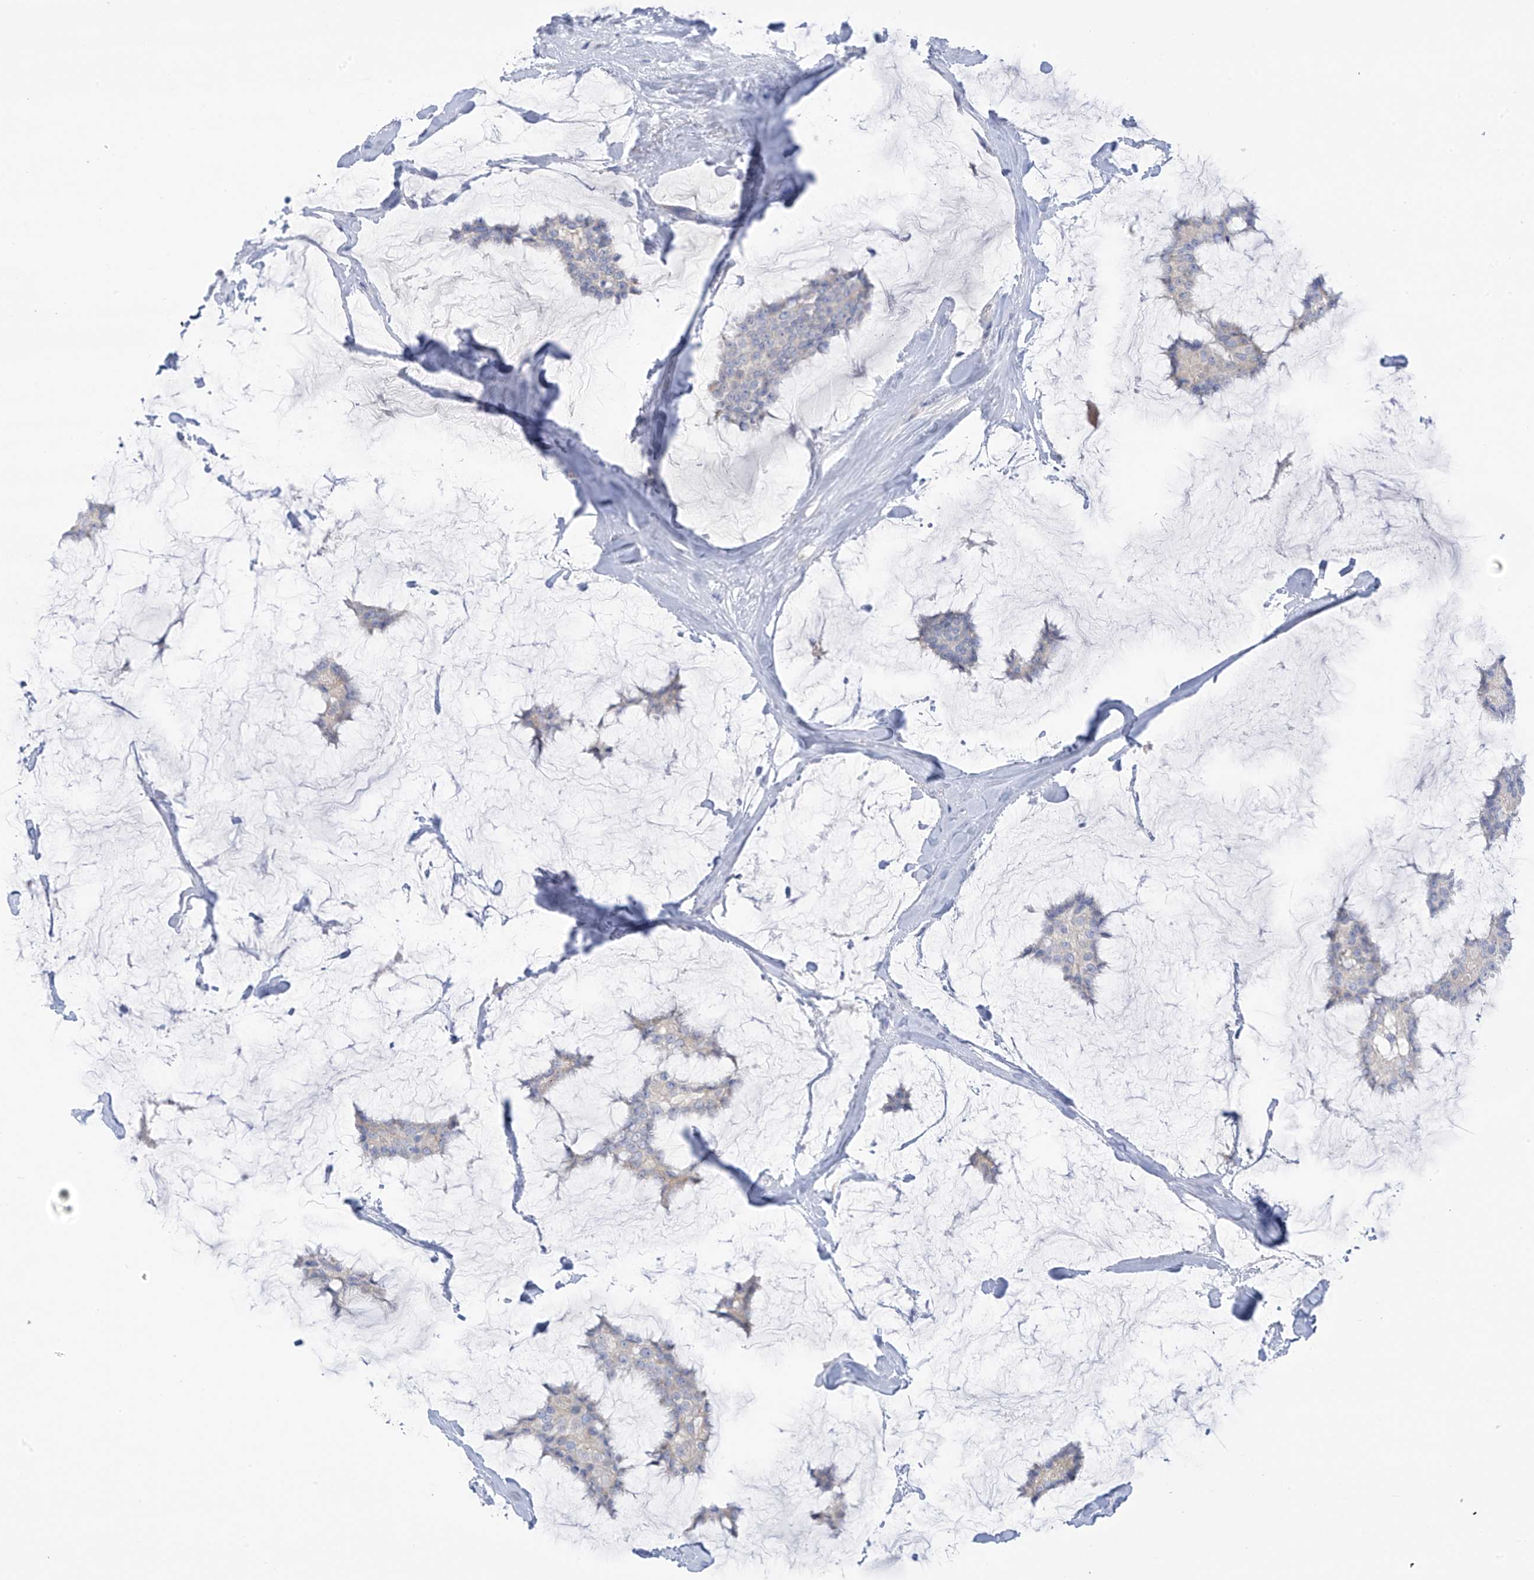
{"staining": {"intensity": "negative", "quantity": "none", "location": "none"}, "tissue": "breast cancer", "cell_type": "Tumor cells", "image_type": "cancer", "snomed": [{"axis": "morphology", "description": "Duct carcinoma"}, {"axis": "topography", "description": "Breast"}], "caption": "This is a histopathology image of immunohistochemistry staining of breast cancer (infiltrating ductal carcinoma), which shows no staining in tumor cells.", "gene": "SLC6A12", "patient": {"sex": "female", "age": 93}}